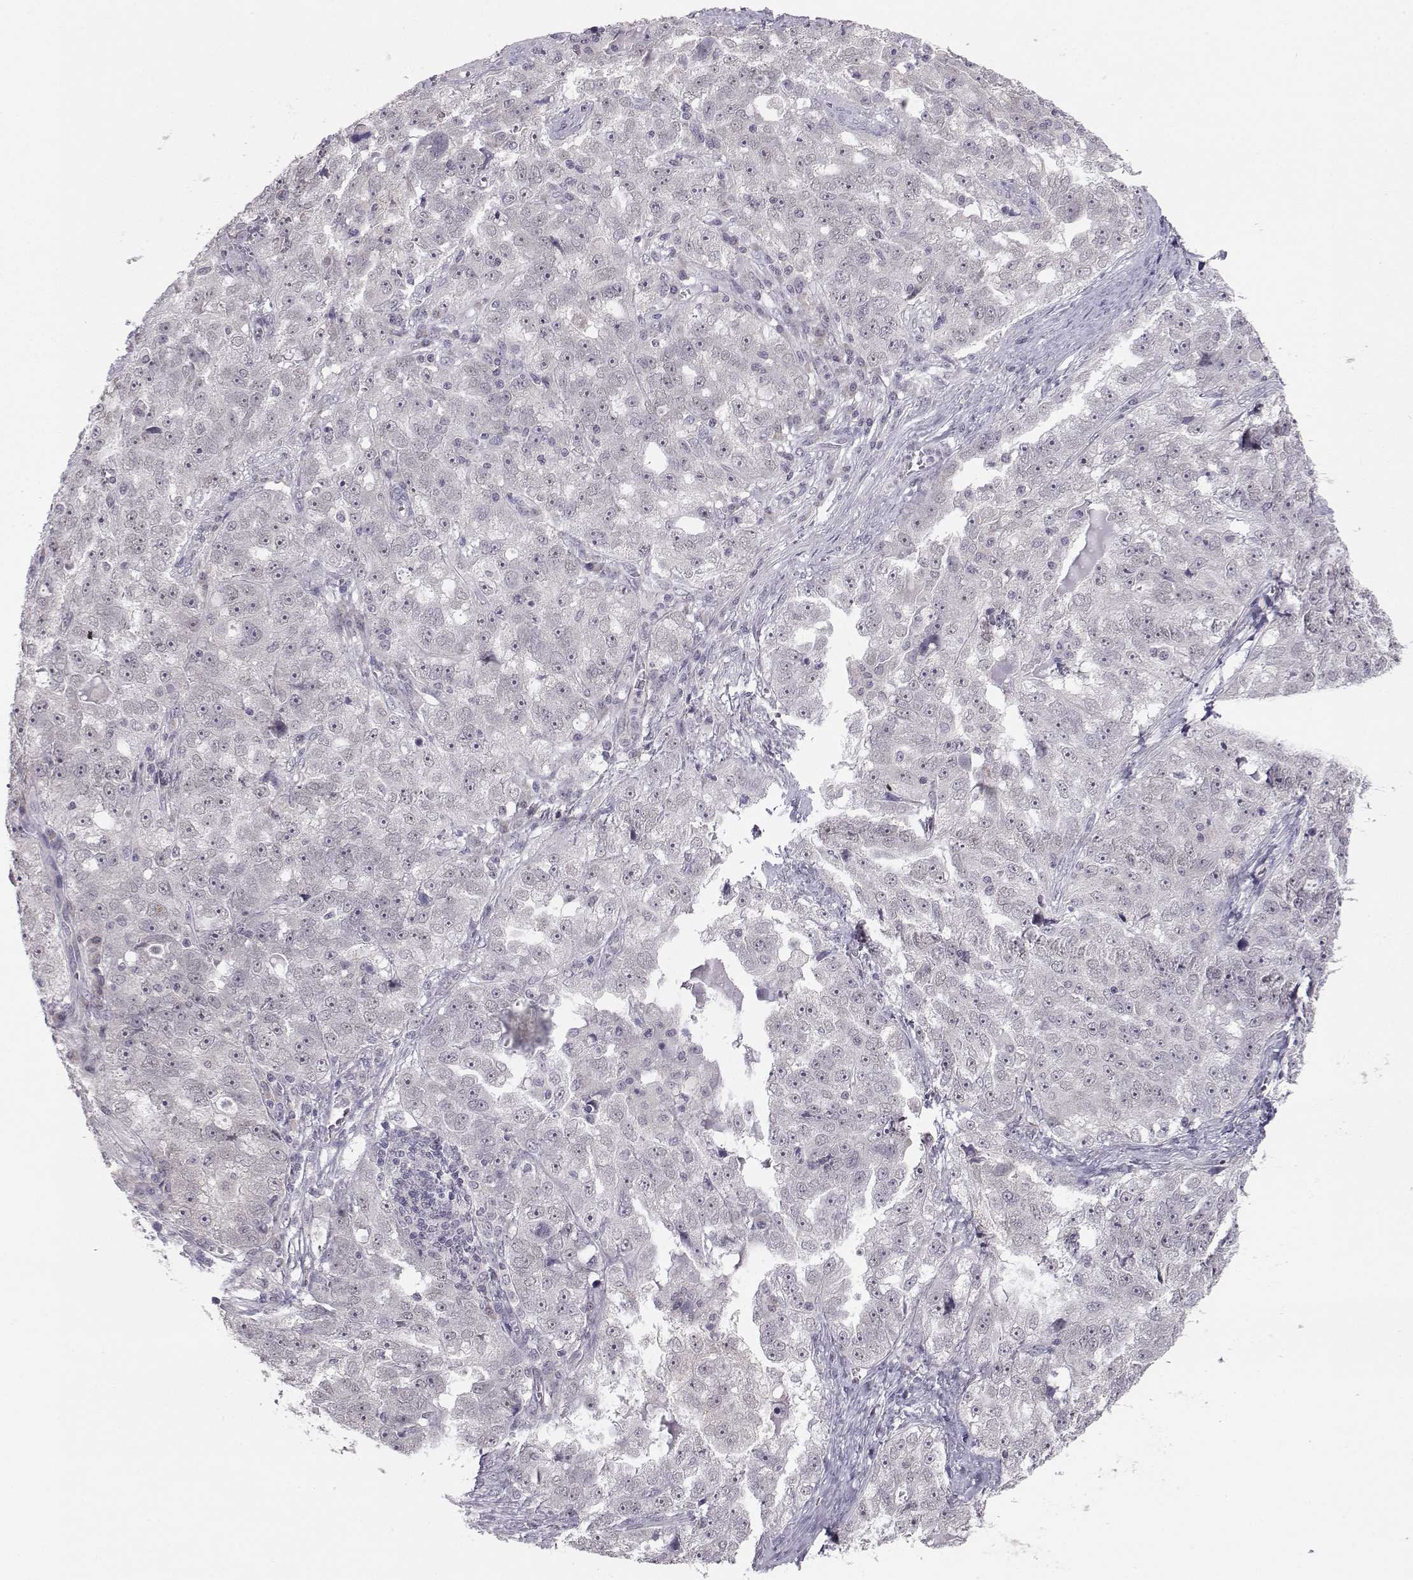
{"staining": {"intensity": "negative", "quantity": "none", "location": "none"}, "tissue": "ovarian cancer", "cell_type": "Tumor cells", "image_type": "cancer", "snomed": [{"axis": "morphology", "description": "Cystadenocarcinoma, serous, NOS"}, {"axis": "topography", "description": "Ovary"}], "caption": "Micrograph shows no protein staining in tumor cells of ovarian serous cystadenocarcinoma tissue.", "gene": "KIF13B", "patient": {"sex": "female", "age": 51}}